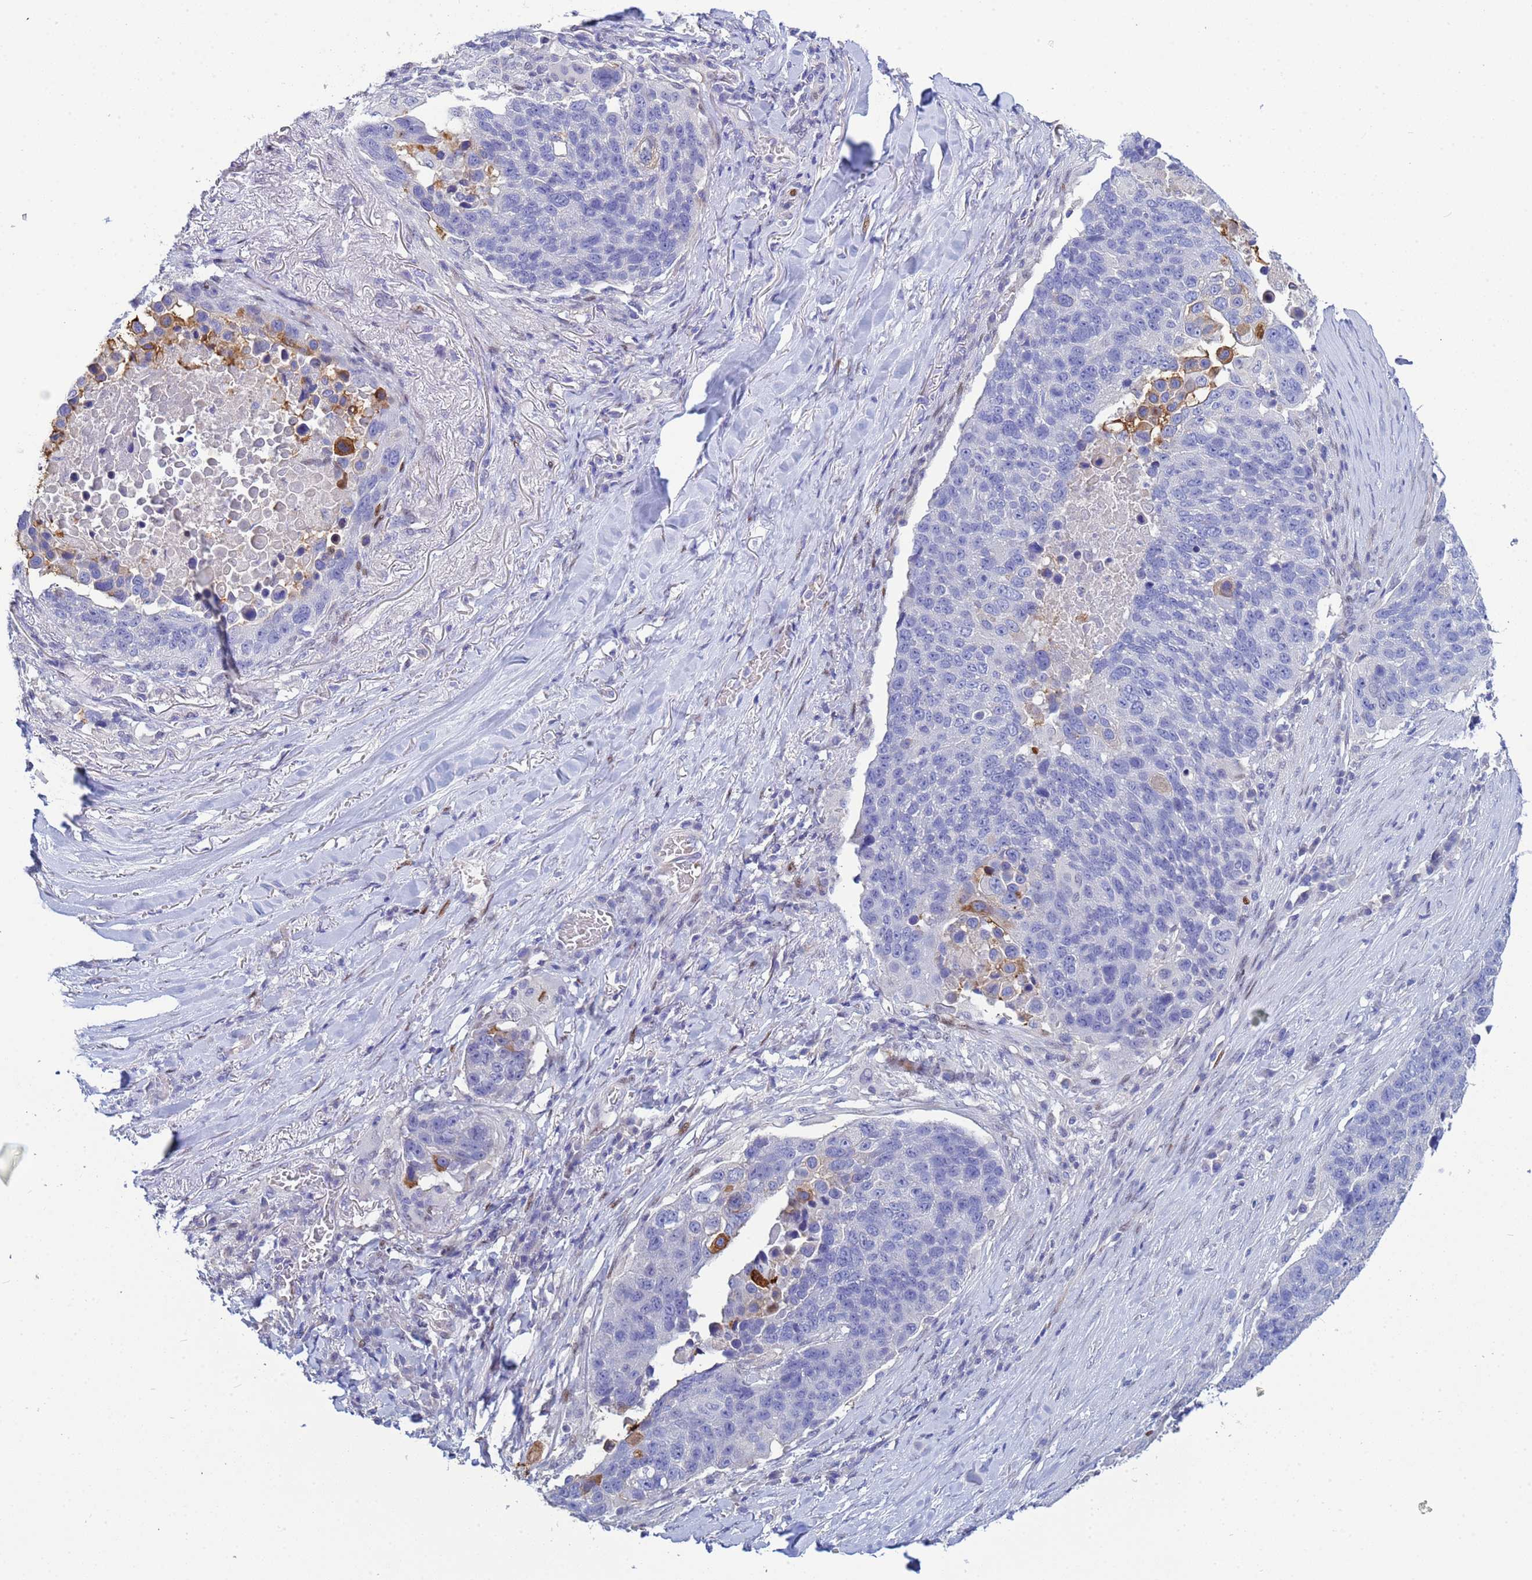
{"staining": {"intensity": "strong", "quantity": "<25%", "location": "cytoplasmic/membranous"}, "tissue": "lung cancer", "cell_type": "Tumor cells", "image_type": "cancer", "snomed": [{"axis": "morphology", "description": "Normal tissue, NOS"}, {"axis": "morphology", "description": "Squamous cell carcinoma, NOS"}, {"axis": "topography", "description": "Lymph node"}, {"axis": "topography", "description": "Lung"}], "caption": "Squamous cell carcinoma (lung) stained with immunohistochemistry (IHC) exhibits strong cytoplasmic/membranous positivity in approximately <25% of tumor cells. (Stains: DAB in brown, nuclei in blue, Microscopy: brightfield microscopy at high magnification).", "gene": "PPP6R1", "patient": {"sex": "male", "age": 66}}